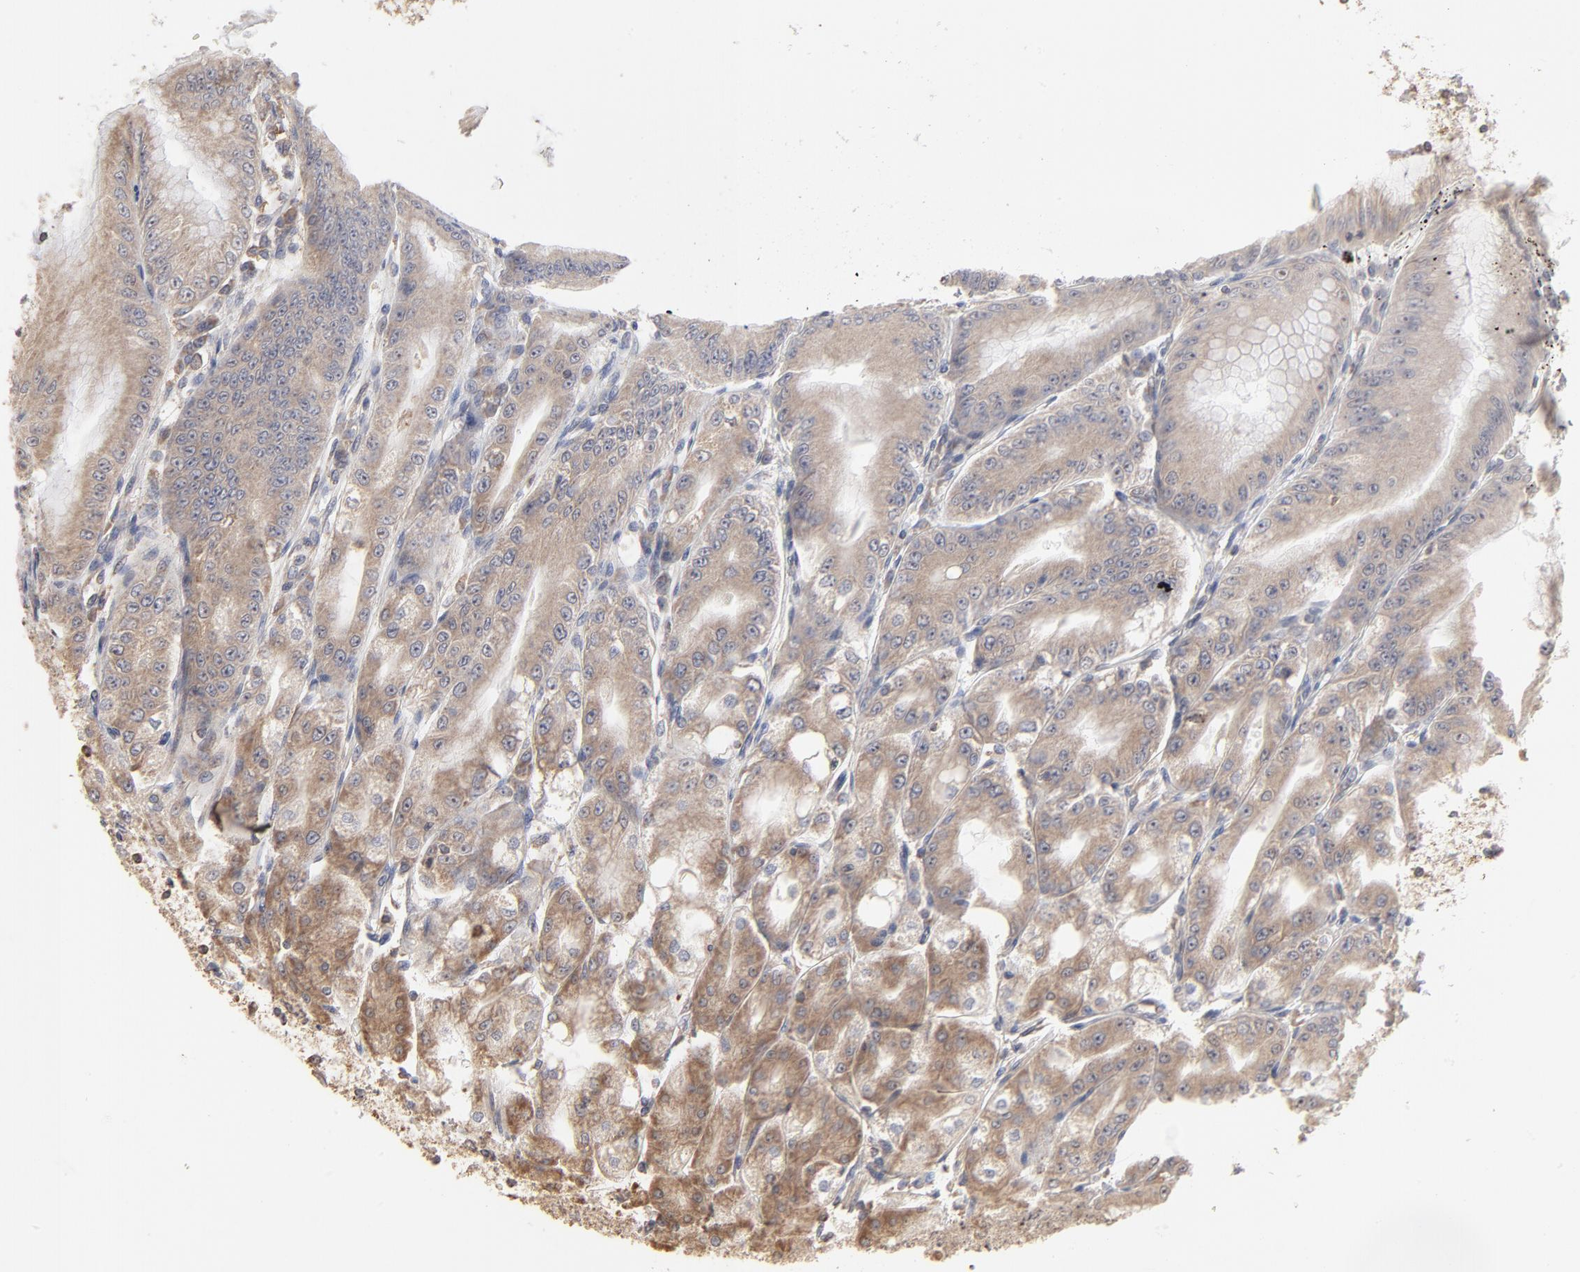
{"staining": {"intensity": "moderate", "quantity": ">75%", "location": "cytoplasmic/membranous,nuclear"}, "tissue": "stomach", "cell_type": "Glandular cells", "image_type": "normal", "snomed": [{"axis": "morphology", "description": "Normal tissue, NOS"}, {"axis": "topography", "description": "Stomach, lower"}], "caption": "A photomicrograph of human stomach stained for a protein exhibits moderate cytoplasmic/membranous,nuclear brown staining in glandular cells.", "gene": "RNF213", "patient": {"sex": "male", "age": 71}}